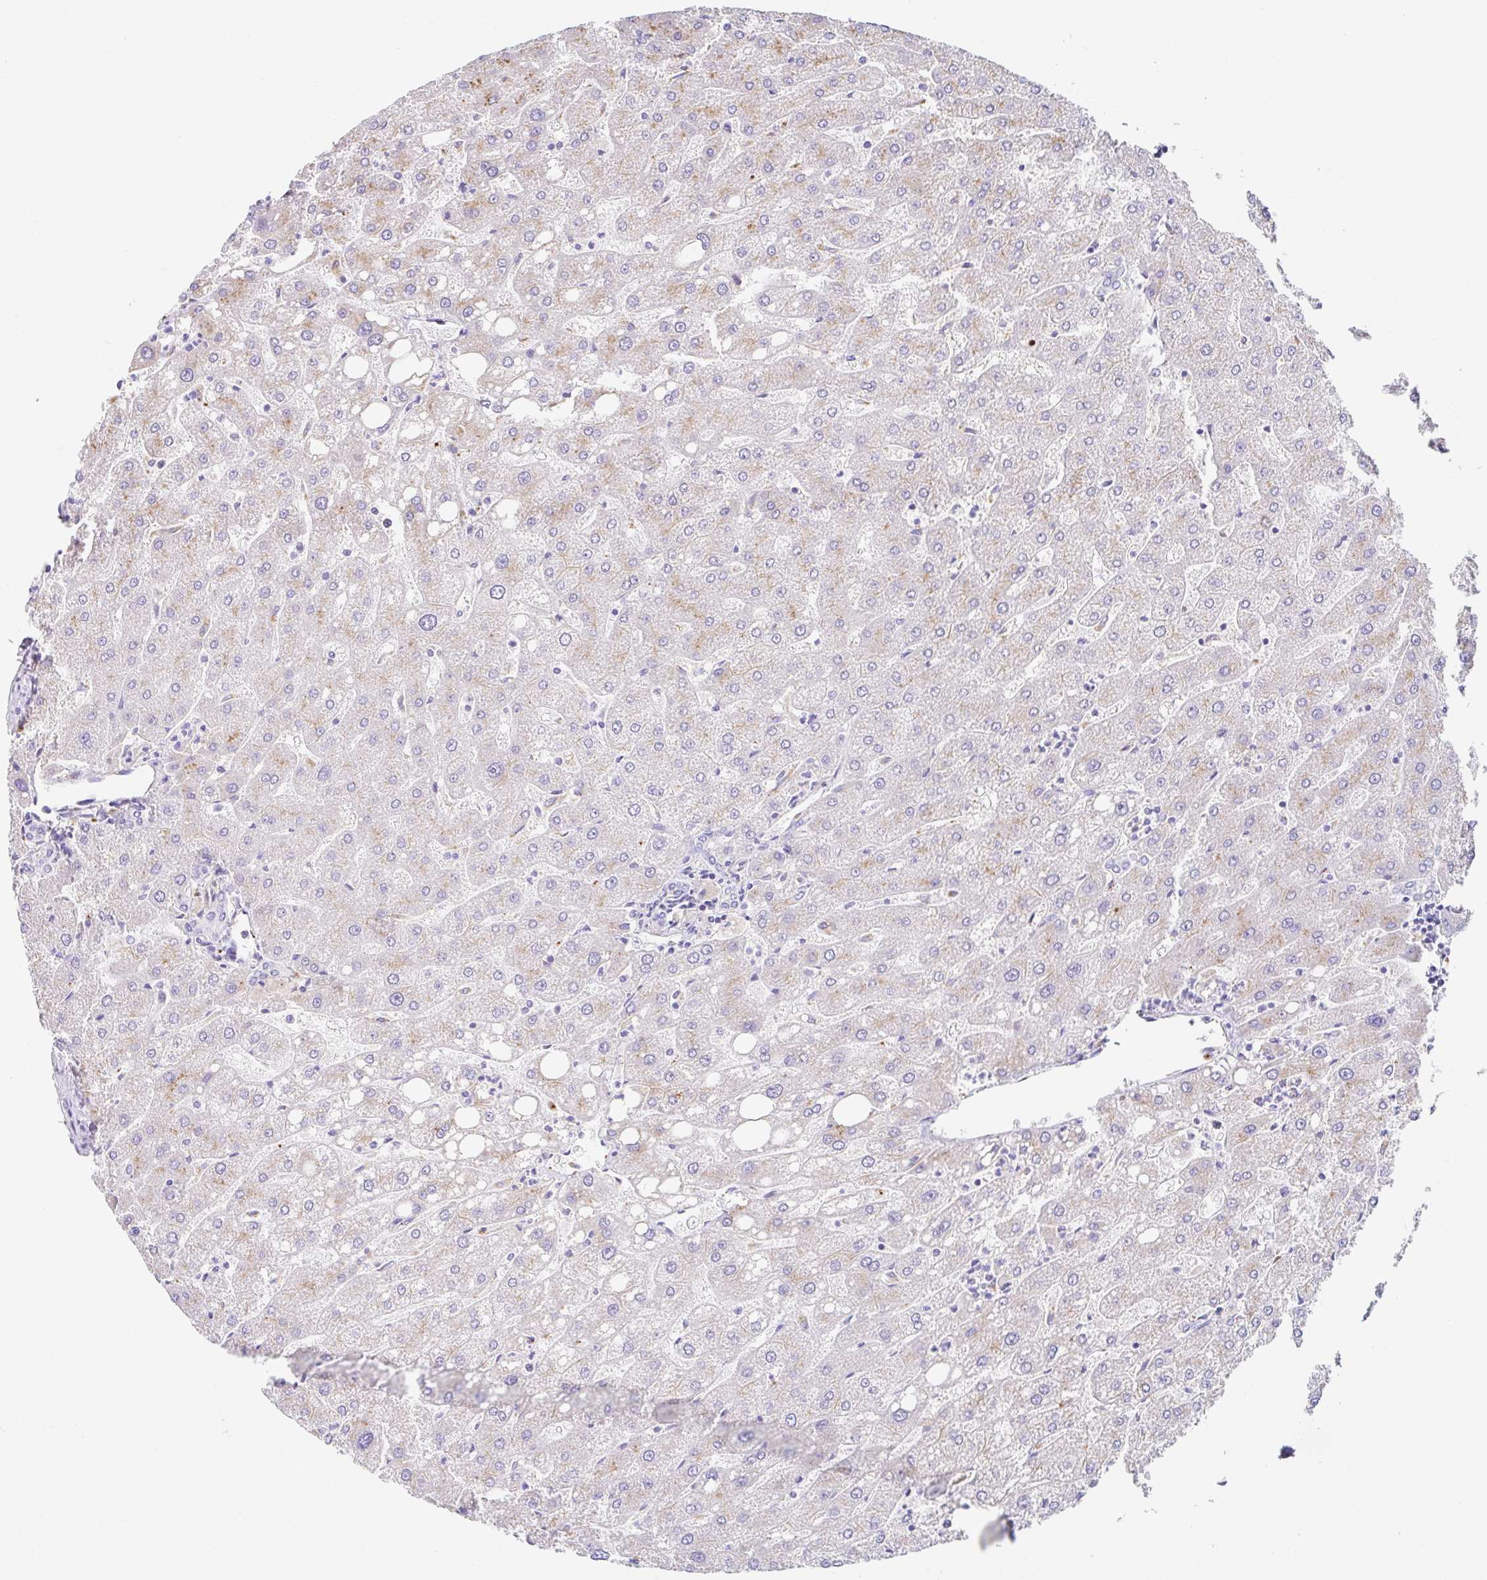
{"staining": {"intensity": "negative", "quantity": "none", "location": "none"}, "tissue": "liver", "cell_type": "Cholangiocytes", "image_type": "normal", "snomed": [{"axis": "morphology", "description": "Normal tissue, NOS"}, {"axis": "topography", "description": "Liver"}], "caption": "The photomicrograph demonstrates no significant positivity in cholangiocytes of liver.", "gene": "DKK4", "patient": {"sex": "male", "age": 67}}